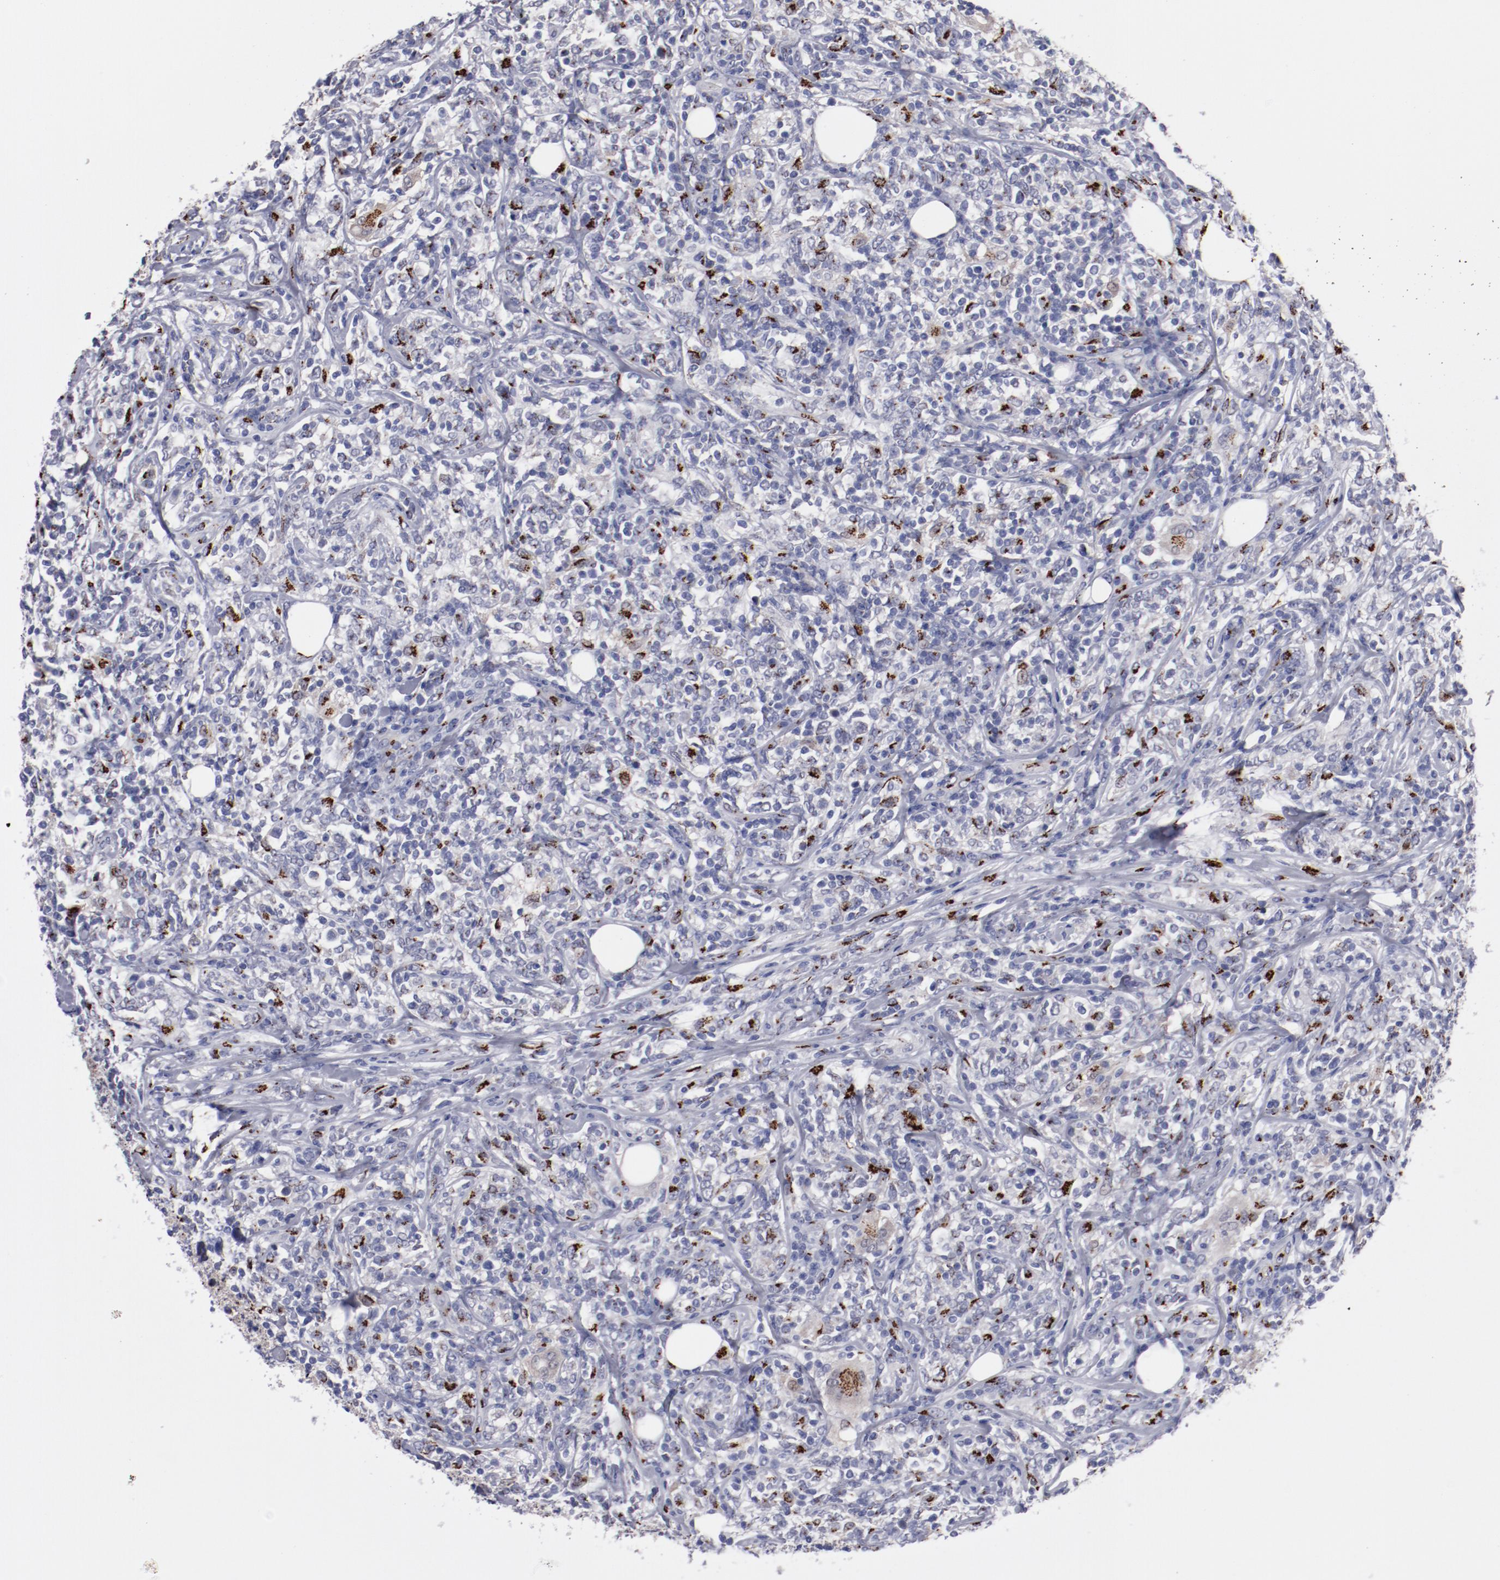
{"staining": {"intensity": "strong", "quantity": "25%-75%", "location": "cytoplasmic/membranous"}, "tissue": "lymphoma", "cell_type": "Tumor cells", "image_type": "cancer", "snomed": [{"axis": "morphology", "description": "Malignant lymphoma, non-Hodgkin's type, High grade"}, {"axis": "topography", "description": "Lymph node"}], "caption": "The immunohistochemical stain shows strong cytoplasmic/membranous expression in tumor cells of lymphoma tissue. (DAB IHC, brown staining for protein, blue staining for nuclei).", "gene": "GOLIM4", "patient": {"sex": "female", "age": 84}}